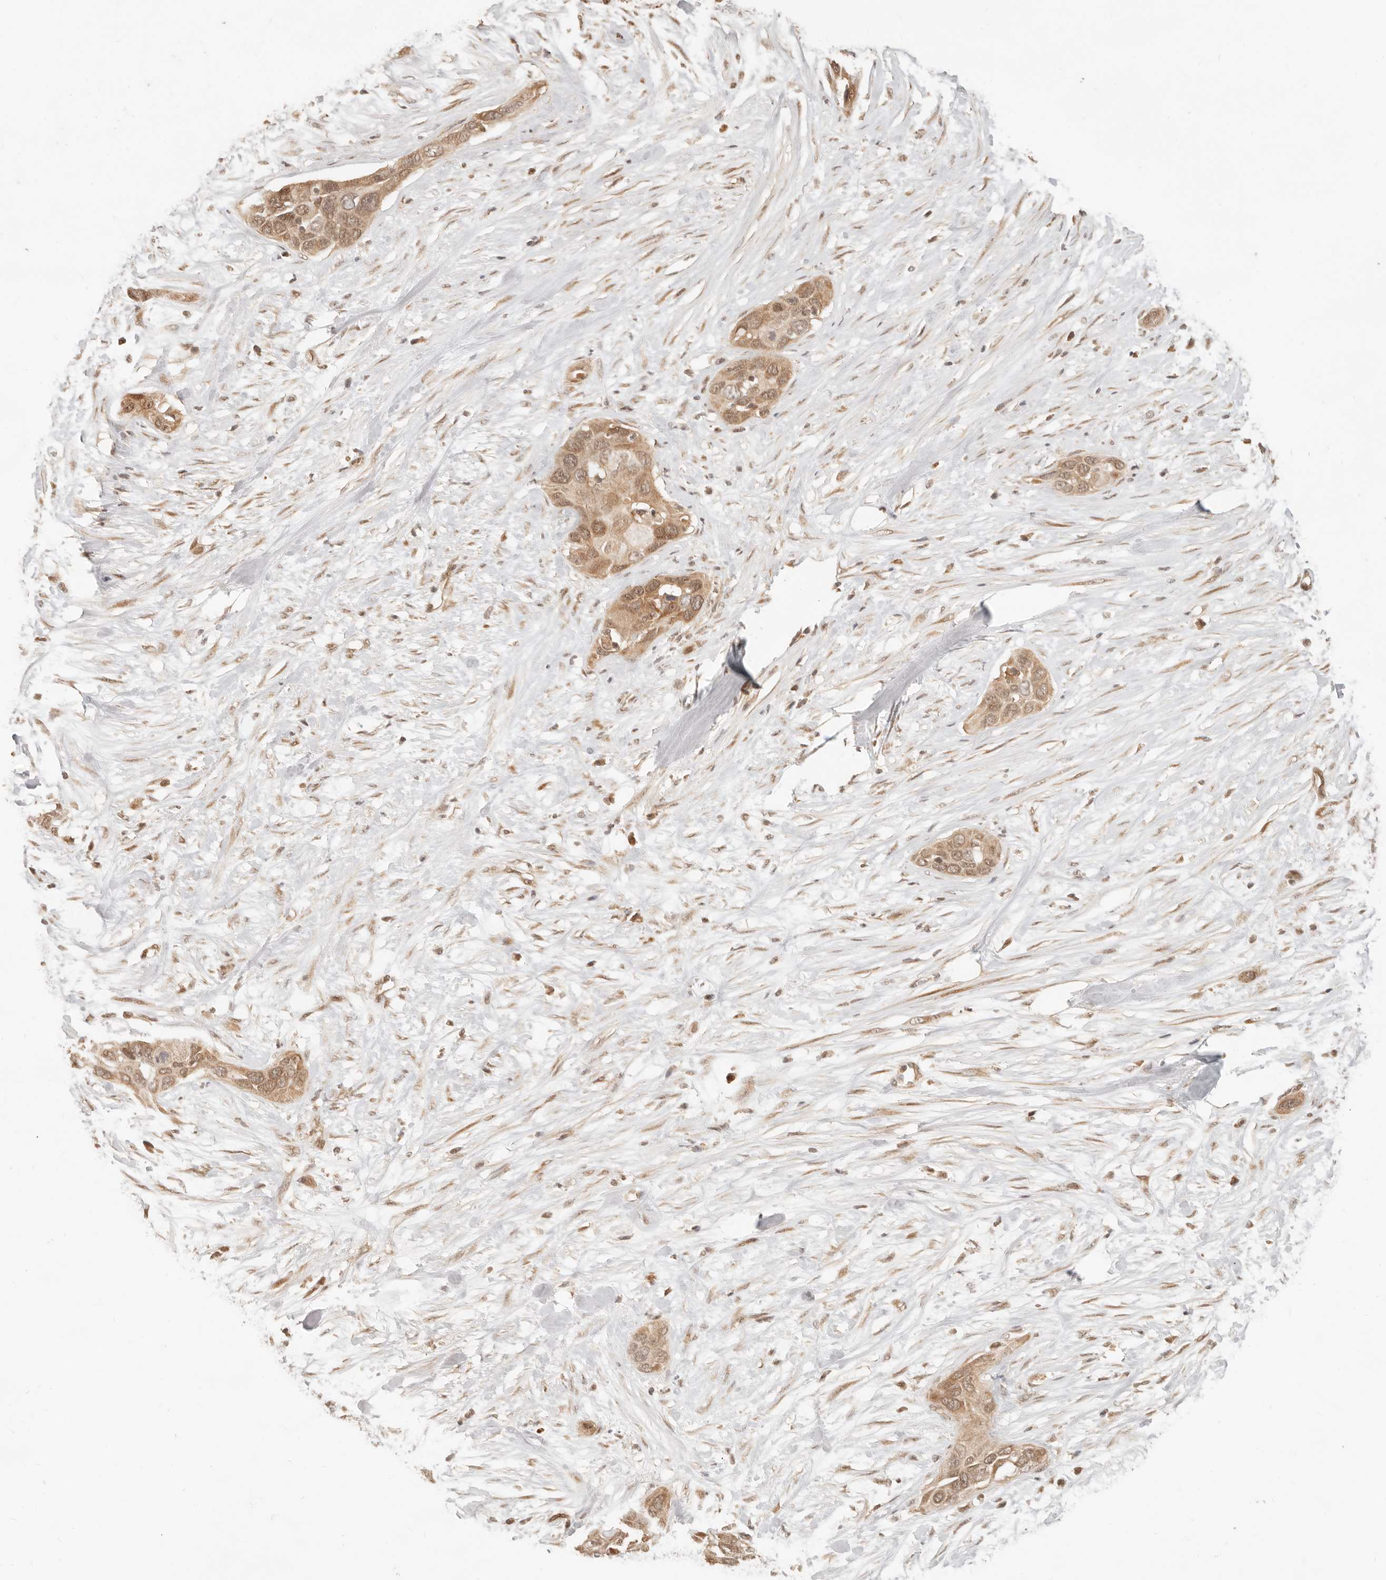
{"staining": {"intensity": "moderate", "quantity": ">75%", "location": "cytoplasmic/membranous,nuclear"}, "tissue": "pancreatic cancer", "cell_type": "Tumor cells", "image_type": "cancer", "snomed": [{"axis": "morphology", "description": "Adenocarcinoma, NOS"}, {"axis": "topography", "description": "Pancreas"}], "caption": "Immunohistochemistry (IHC) micrograph of pancreatic cancer stained for a protein (brown), which demonstrates medium levels of moderate cytoplasmic/membranous and nuclear staining in about >75% of tumor cells.", "gene": "BAALC", "patient": {"sex": "female", "age": 60}}